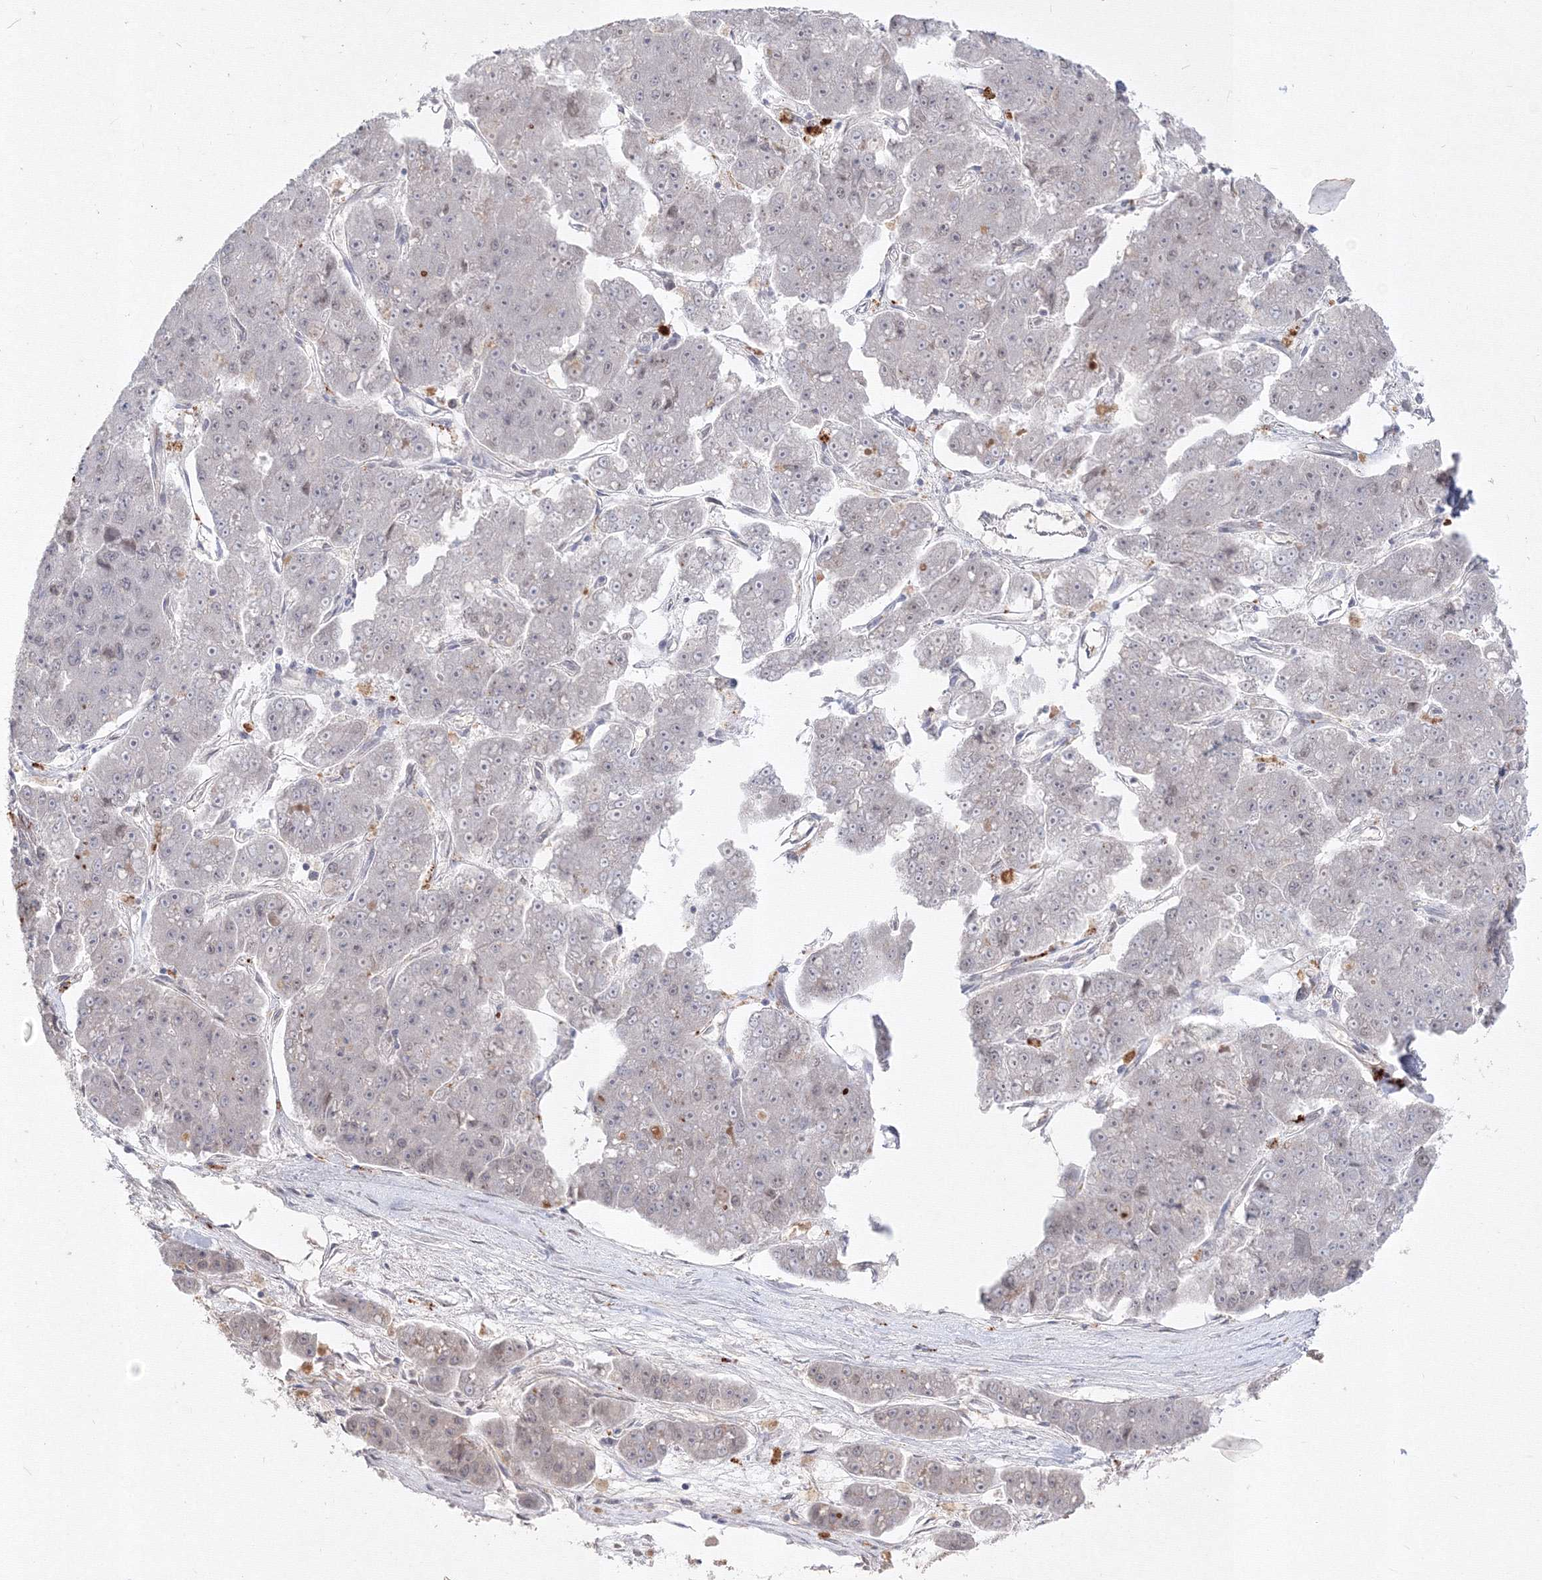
{"staining": {"intensity": "negative", "quantity": "none", "location": "none"}, "tissue": "pancreatic cancer", "cell_type": "Tumor cells", "image_type": "cancer", "snomed": [{"axis": "morphology", "description": "Adenocarcinoma, NOS"}, {"axis": "topography", "description": "Pancreas"}], "caption": "Immunohistochemical staining of pancreatic cancer demonstrates no significant positivity in tumor cells.", "gene": "DNAJB2", "patient": {"sex": "male", "age": 50}}